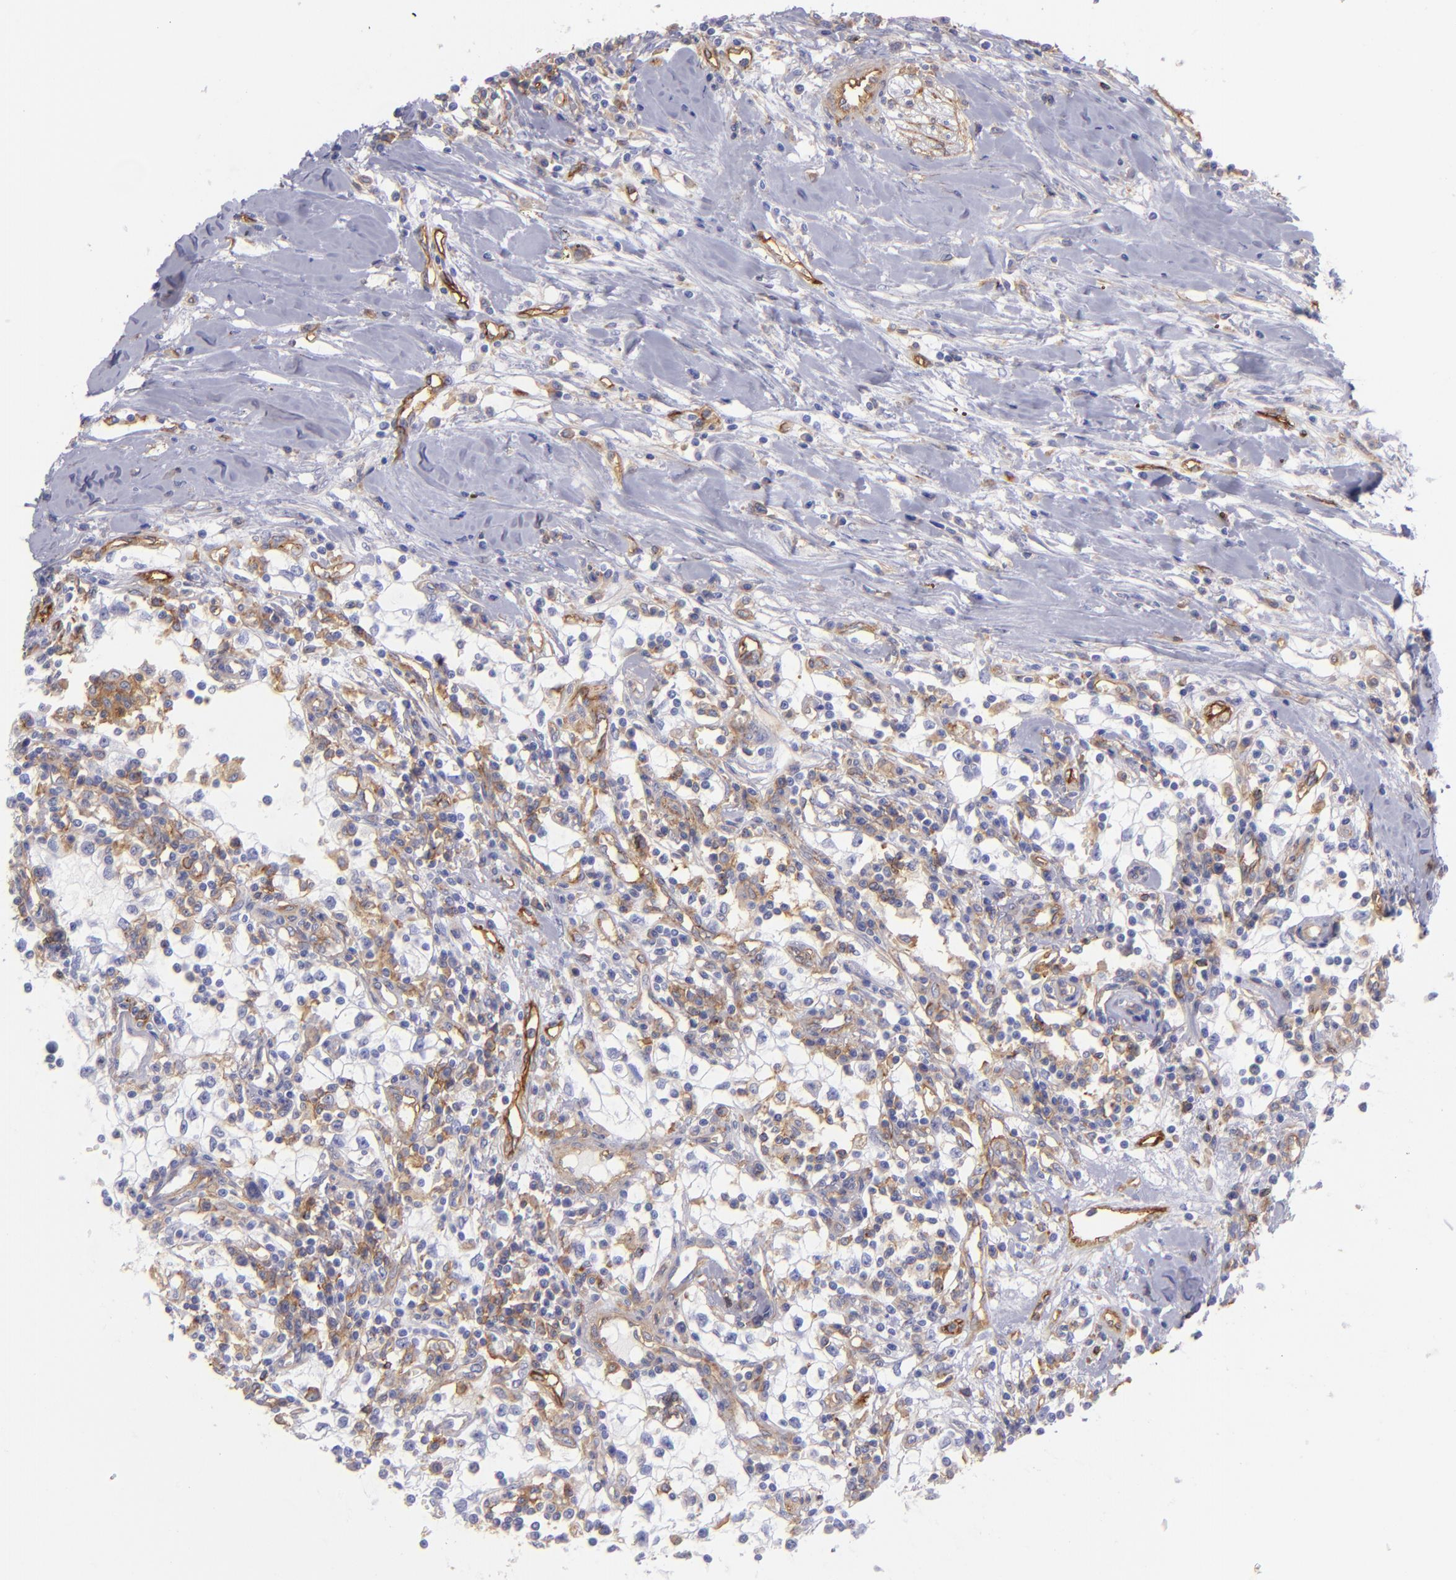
{"staining": {"intensity": "negative", "quantity": "none", "location": "none"}, "tissue": "renal cancer", "cell_type": "Tumor cells", "image_type": "cancer", "snomed": [{"axis": "morphology", "description": "Adenocarcinoma, NOS"}, {"axis": "topography", "description": "Kidney"}], "caption": "This image is of renal adenocarcinoma stained with immunohistochemistry (IHC) to label a protein in brown with the nuclei are counter-stained blue. There is no staining in tumor cells.", "gene": "ENTPD1", "patient": {"sex": "male", "age": 82}}